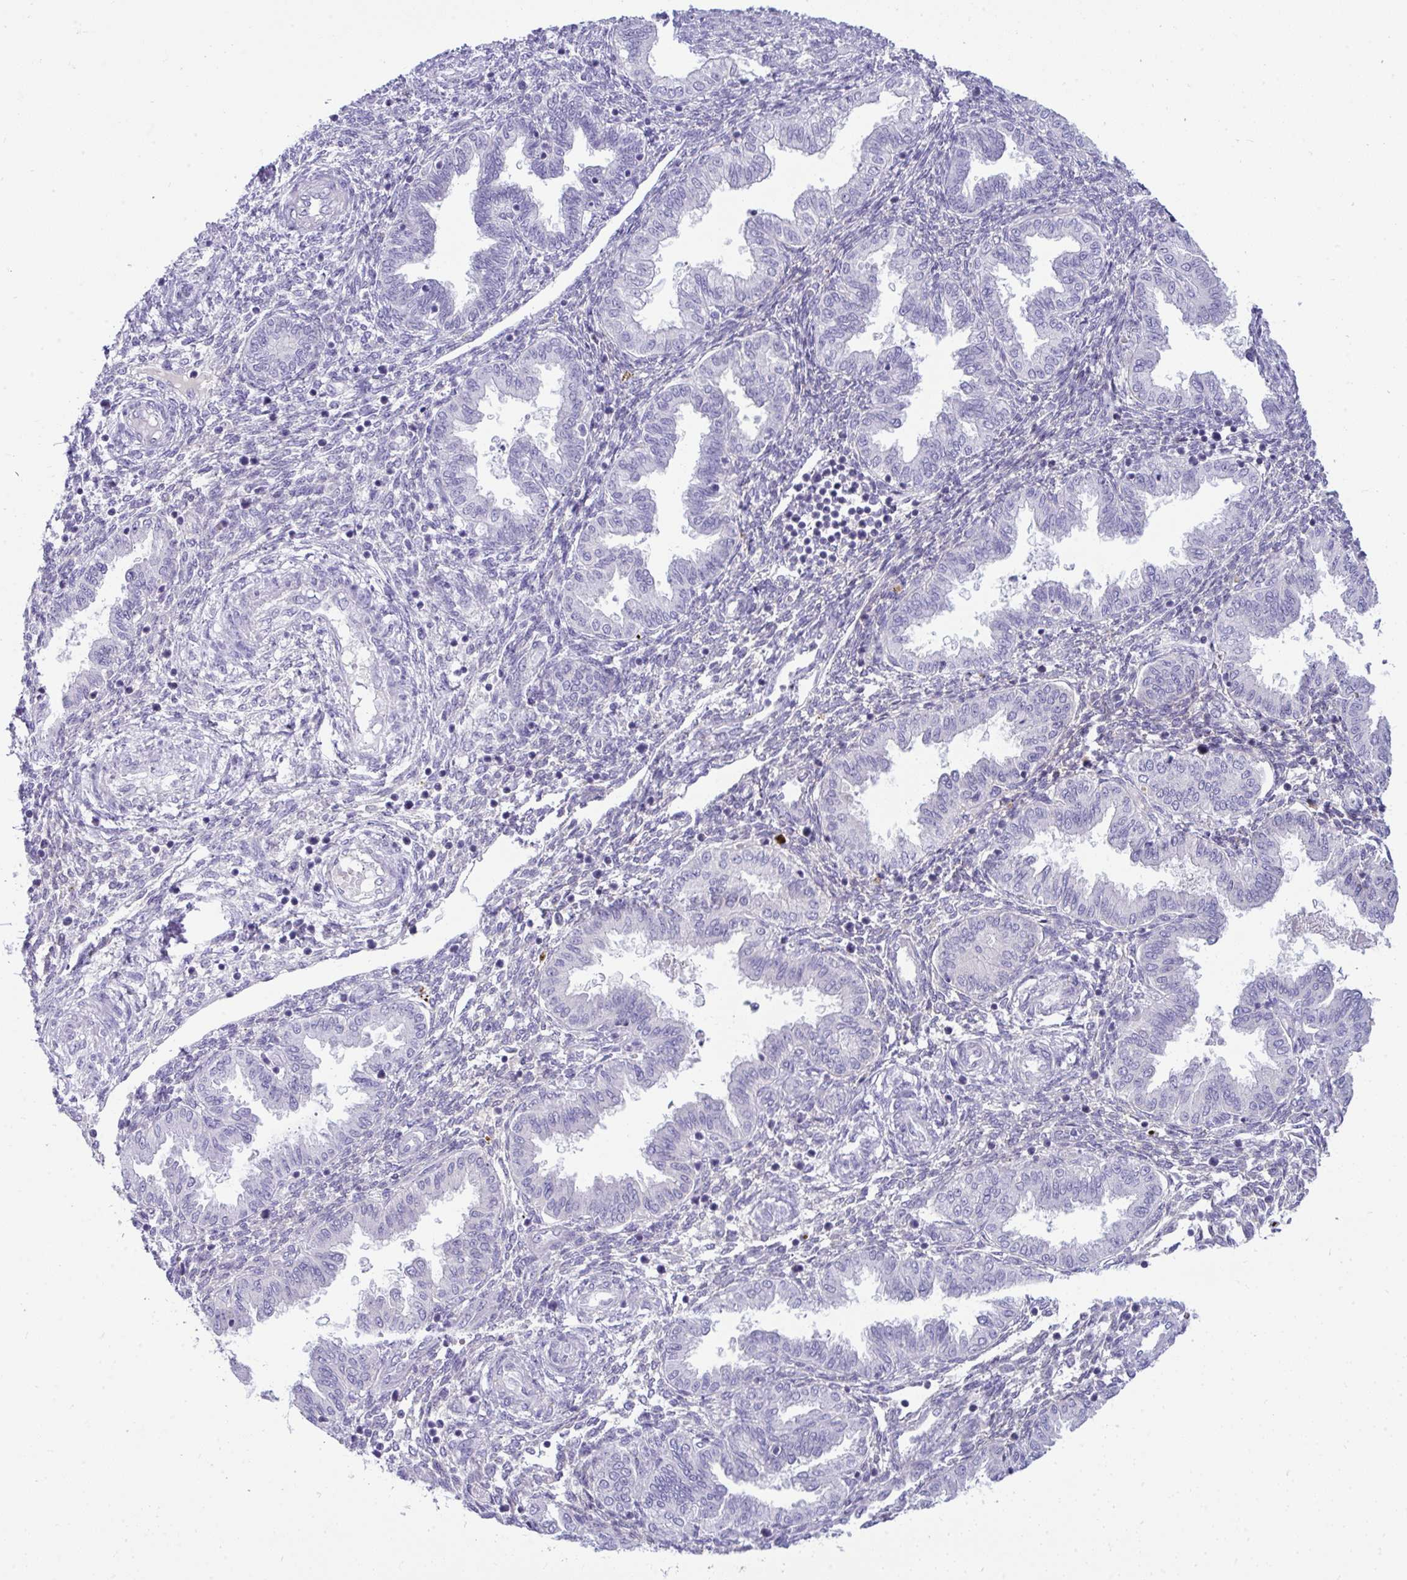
{"staining": {"intensity": "negative", "quantity": "none", "location": "none"}, "tissue": "endometrium", "cell_type": "Cells in endometrial stroma", "image_type": "normal", "snomed": [{"axis": "morphology", "description": "Normal tissue, NOS"}, {"axis": "topography", "description": "Endometrium"}], "caption": "DAB immunohistochemical staining of normal human endometrium displays no significant staining in cells in endometrial stroma. (Stains: DAB immunohistochemistry (IHC) with hematoxylin counter stain, Microscopy: brightfield microscopy at high magnification).", "gene": "PIGZ", "patient": {"sex": "female", "age": 33}}